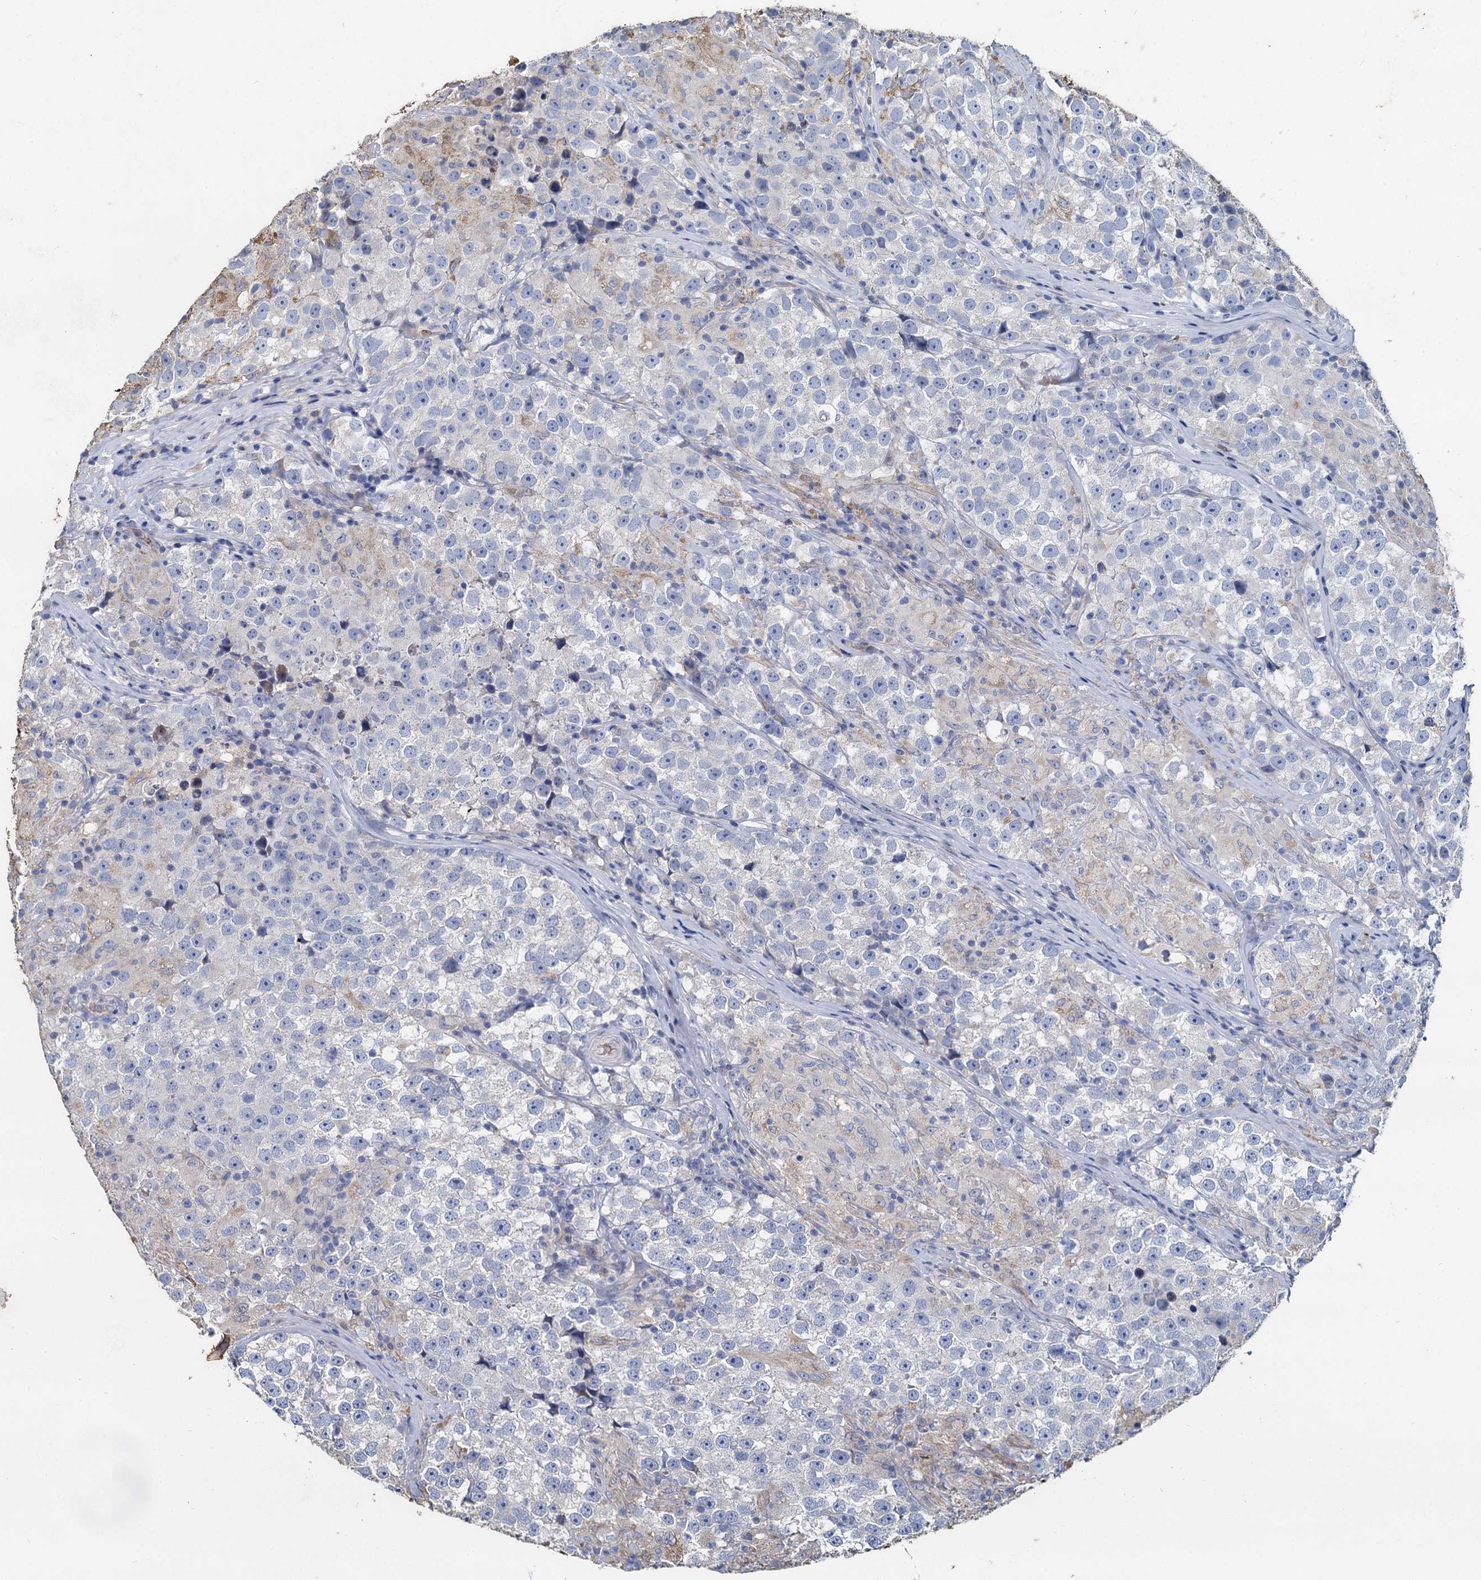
{"staining": {"intensity": "negative", "quantity": "none", "location": "none"}, "tissue": "testis cancer", "cell_type": "Tumor cells", "image_type": "cancer", "snomed": [{"axis": "morphology", "description": "Seminoma, NOS"}, {"axis": "topography", "description": "Testis"}], "caption": "This is a photomicrograph of immunohistochemistry (IHC) staining of testis cancer (seminoma), which shows no staining in tumor cells.", "gene": "TCTN2", "patient": {"sex": "male", "age": 46}}